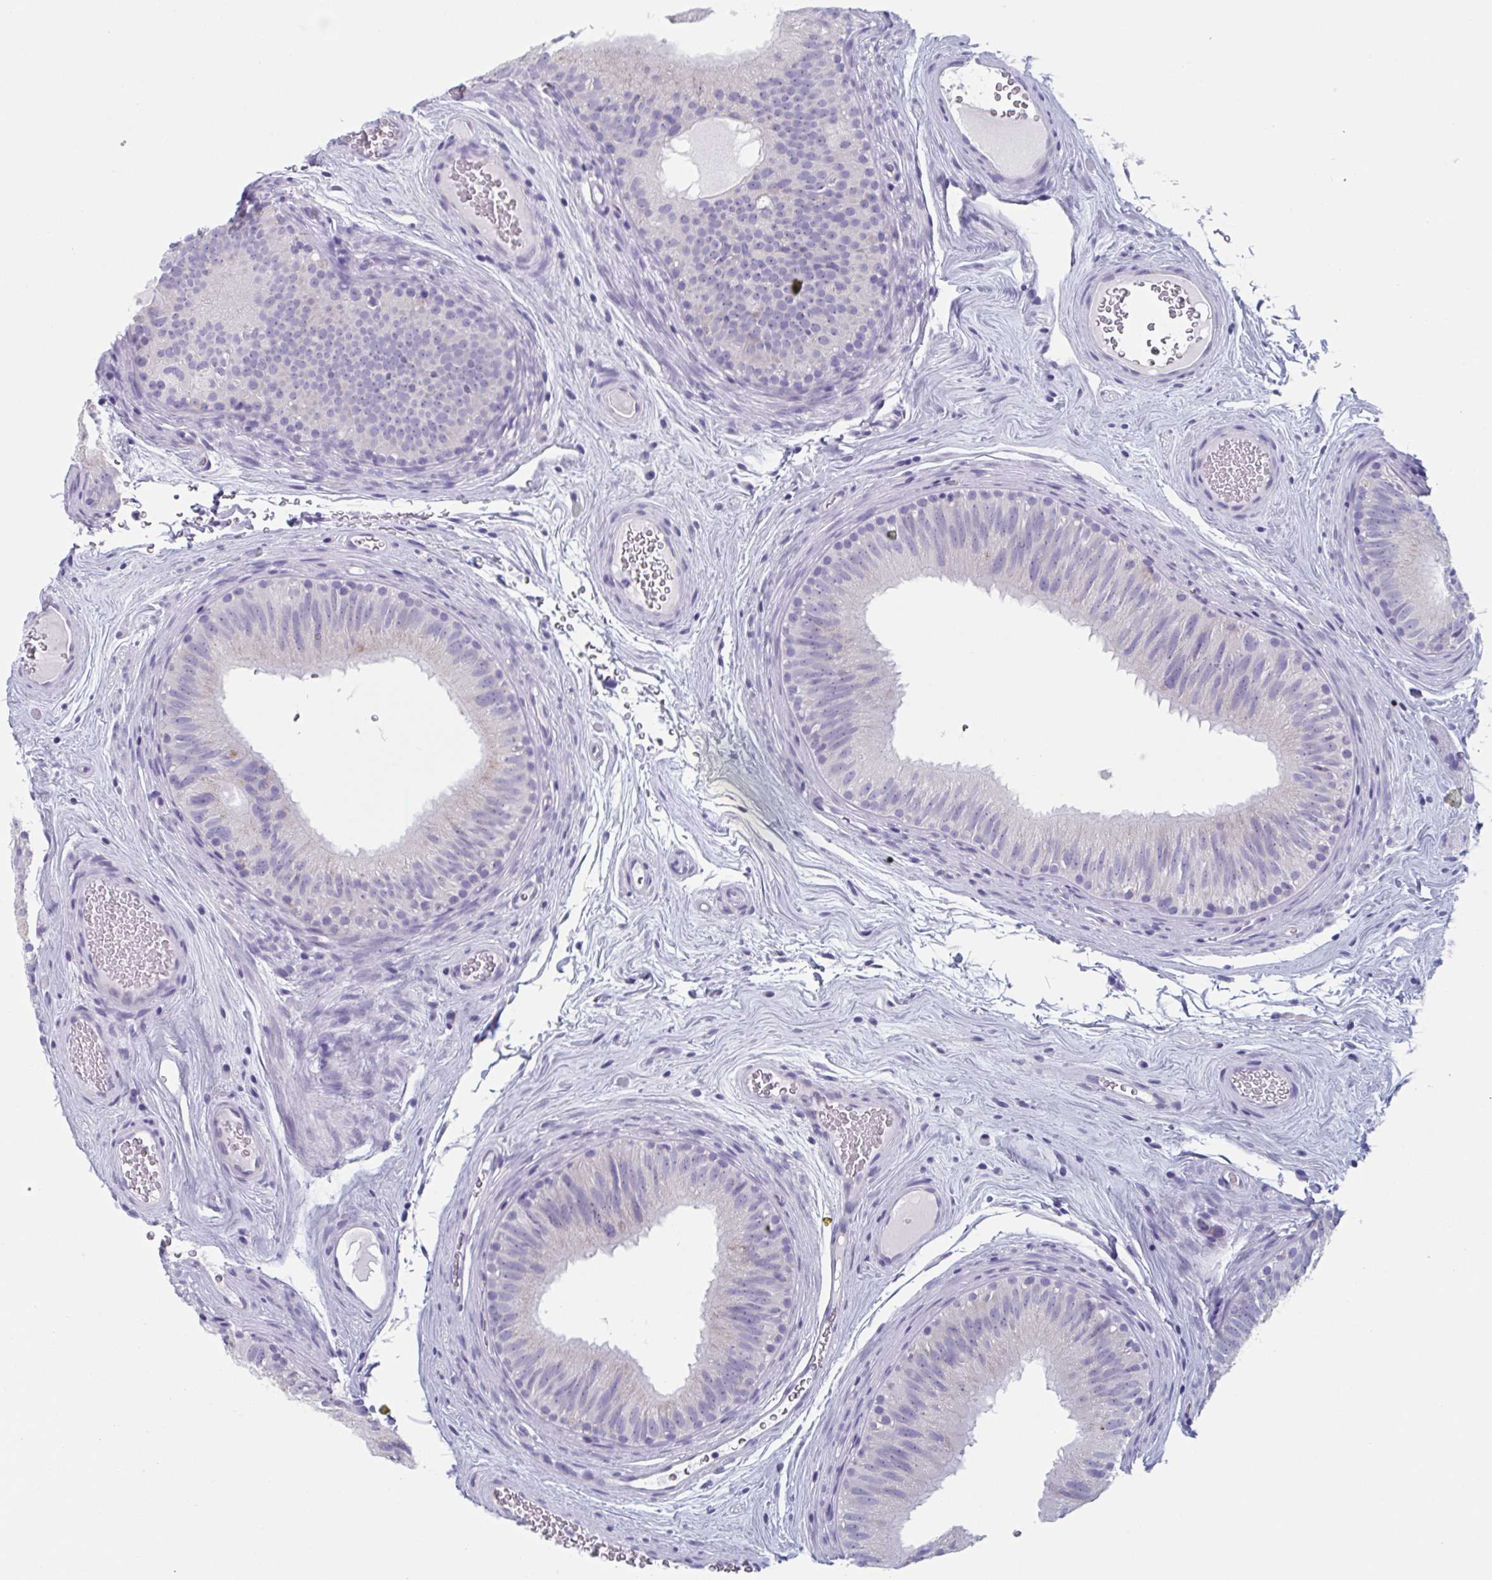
{"staining": {"intensity": "negative", "quantity": "none", "location": "none"}, "tissue": "epididymis", "cell_type": "Glandular cells", "image_type": "normal", "snomed": [{"axis": "morphology", "description": "Normal tissue, NOS"}, {"axis": "topography", "description": "Epididymis"}], "caption": "DAB (3,3'-diaminobenzidine) immunohistochemical staining of normal human epididymis shows no significant staining in glandular cells. (DAB IHC with hematoxylin counter stain).", "gene": "HSD11B2", "patient": {"sex": "male", "age": 44}}